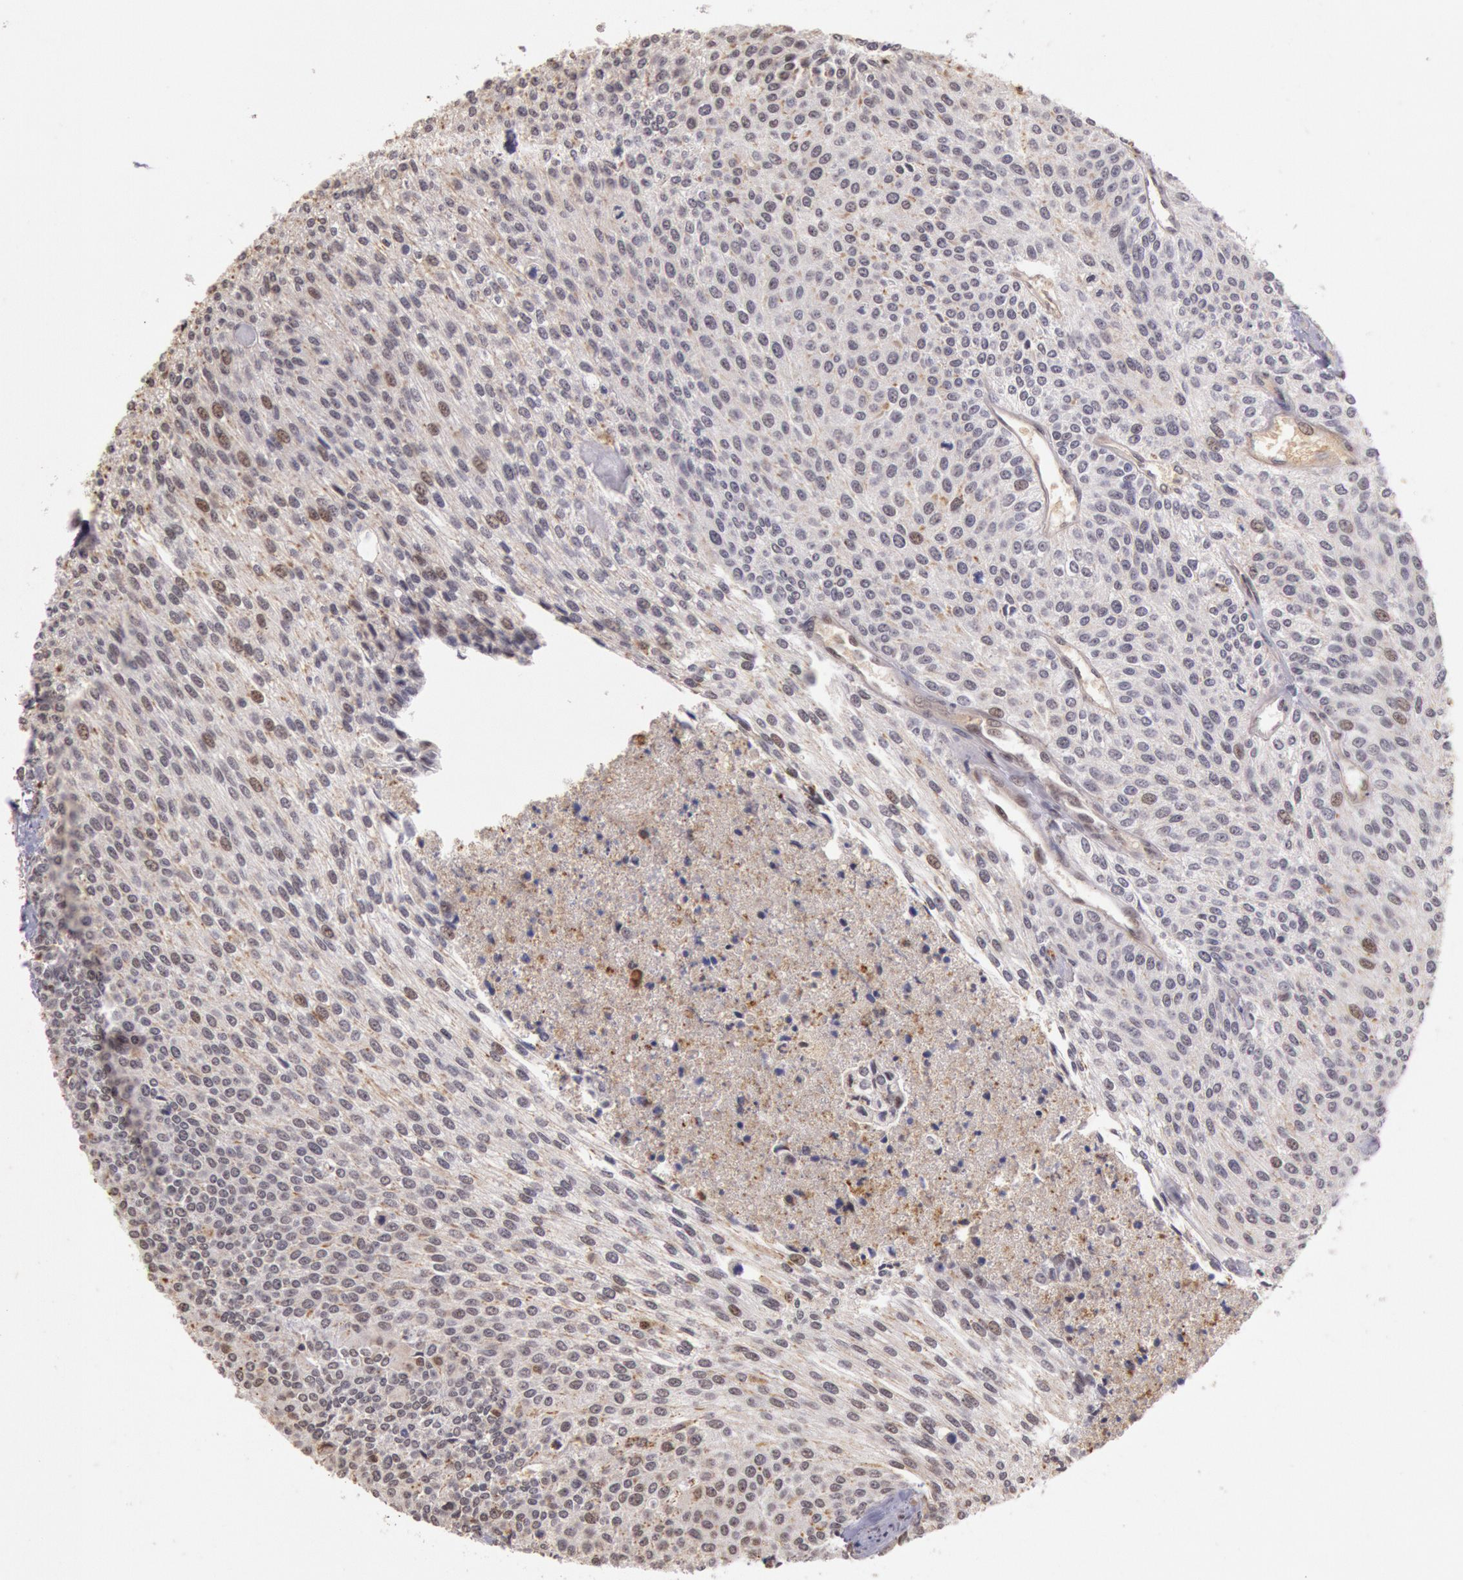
{"staining": {"intensity": "negative", "quantity": "none", "location": "none"}, "tissue": "urothelial cancer", "cell_type": "Tumor cells", "image_type": "cancer", "snomed": [{"axis": "morphology", "description": "Urothelial carcinoma, Low grade"}, {"axis": "topography", "description": "Urinary bladder"}], "caption": "The image reveals no staining of tumor cells in urothelial cancer. Nuclei are stained in blue.", "gene": "LIG4", "patient": {"sex": "female", "age": 73}}